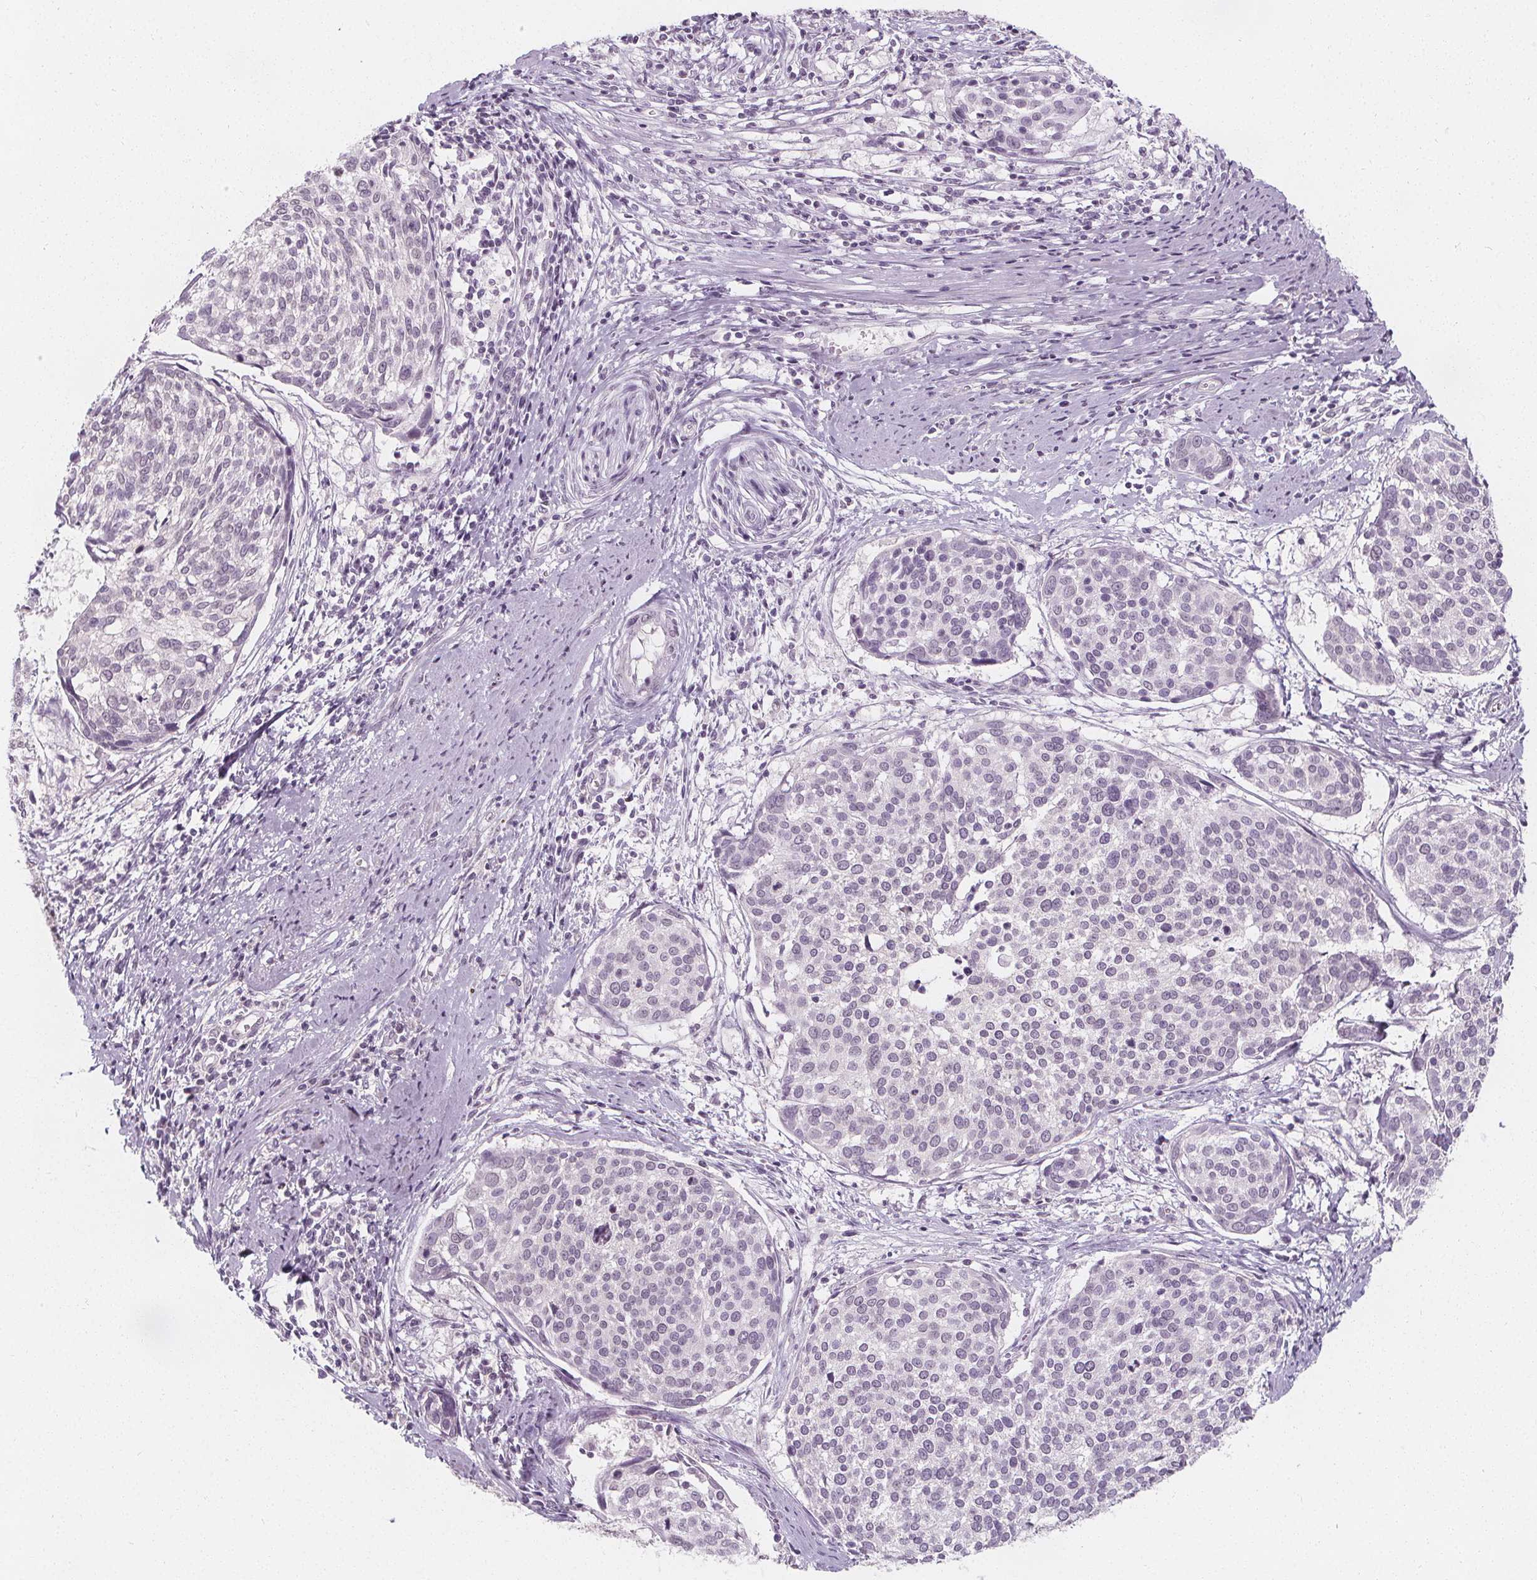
{"staining": {"intensity": "negative", "quantity": "none", "location": "none"}, "tissue": "cervical cancer", "cell_type": "Tumor cells", "image_type": "cancer", "snomed": [{"axis": "morphology", "description": "Squamous cell carcinoma, NOS"}, {"axis": "topography", "description": "Cervix"}], "caption": "The immunohistochemistry (IHC) histopathology image has no significant expression in tumor cells of squamous cell carcinoma (cervical) tissue.", "gene": "DBX2", "patient": {"sex": "female", "age": 39}}